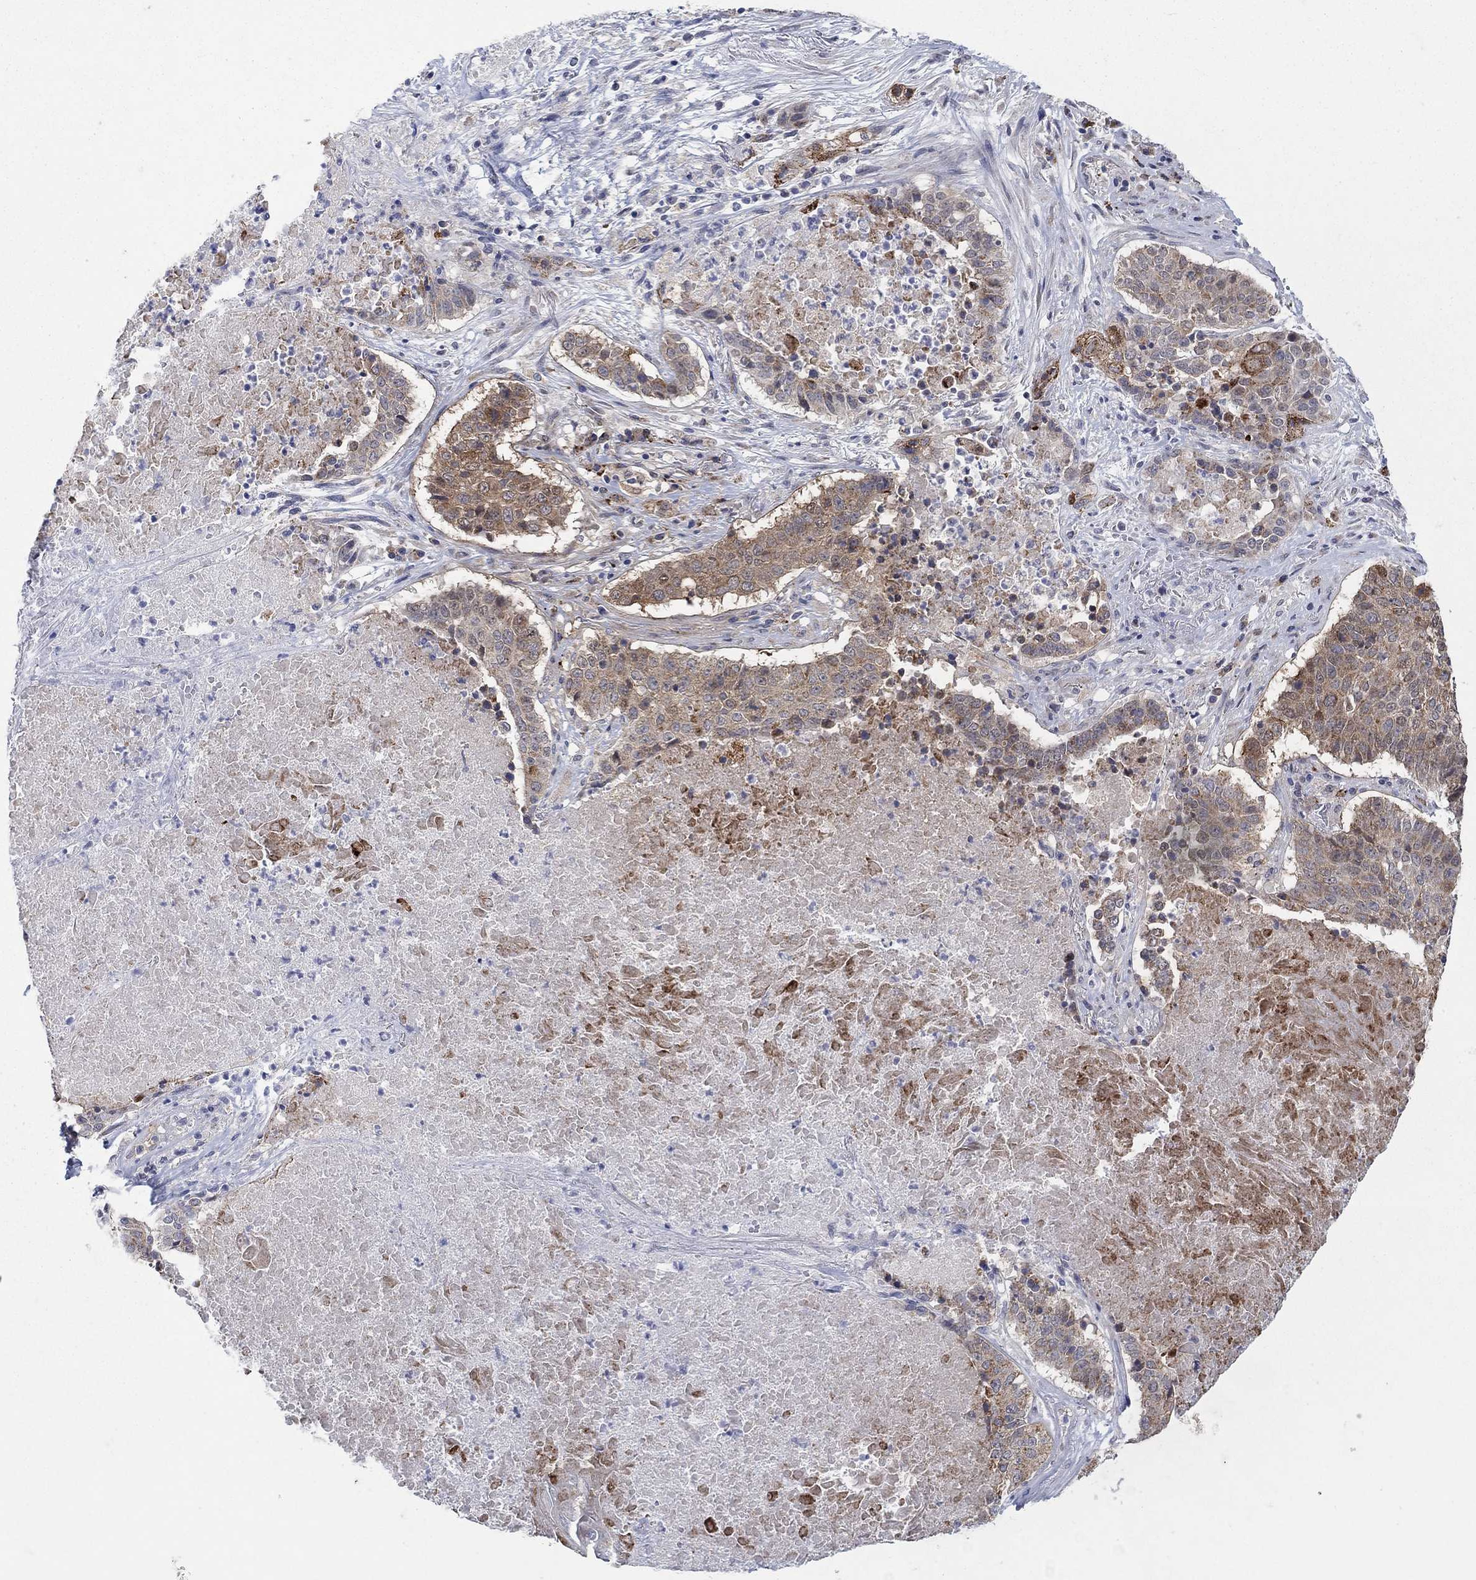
{"staining": {"intensity": "moderate", "quantity": "25%-75%", "location": "cytoplasmic/membranous"}, "tissue": "lung cancer", "cell_type": "Tumor cells", "image_type": "cancer", "snomed": [{"axis": "morphology", "description": "Squamous cell carcinoma, NOS"}, {"axis": "topography", "description": "Lung"}], "caption": "Tumor cells show medium levels of moderate cytoplasmic/membranous expression in about 25%-75% of cells in human lung cancer.", "gene": "SDC1", "patient": {"sex": "male", "age": 64}}